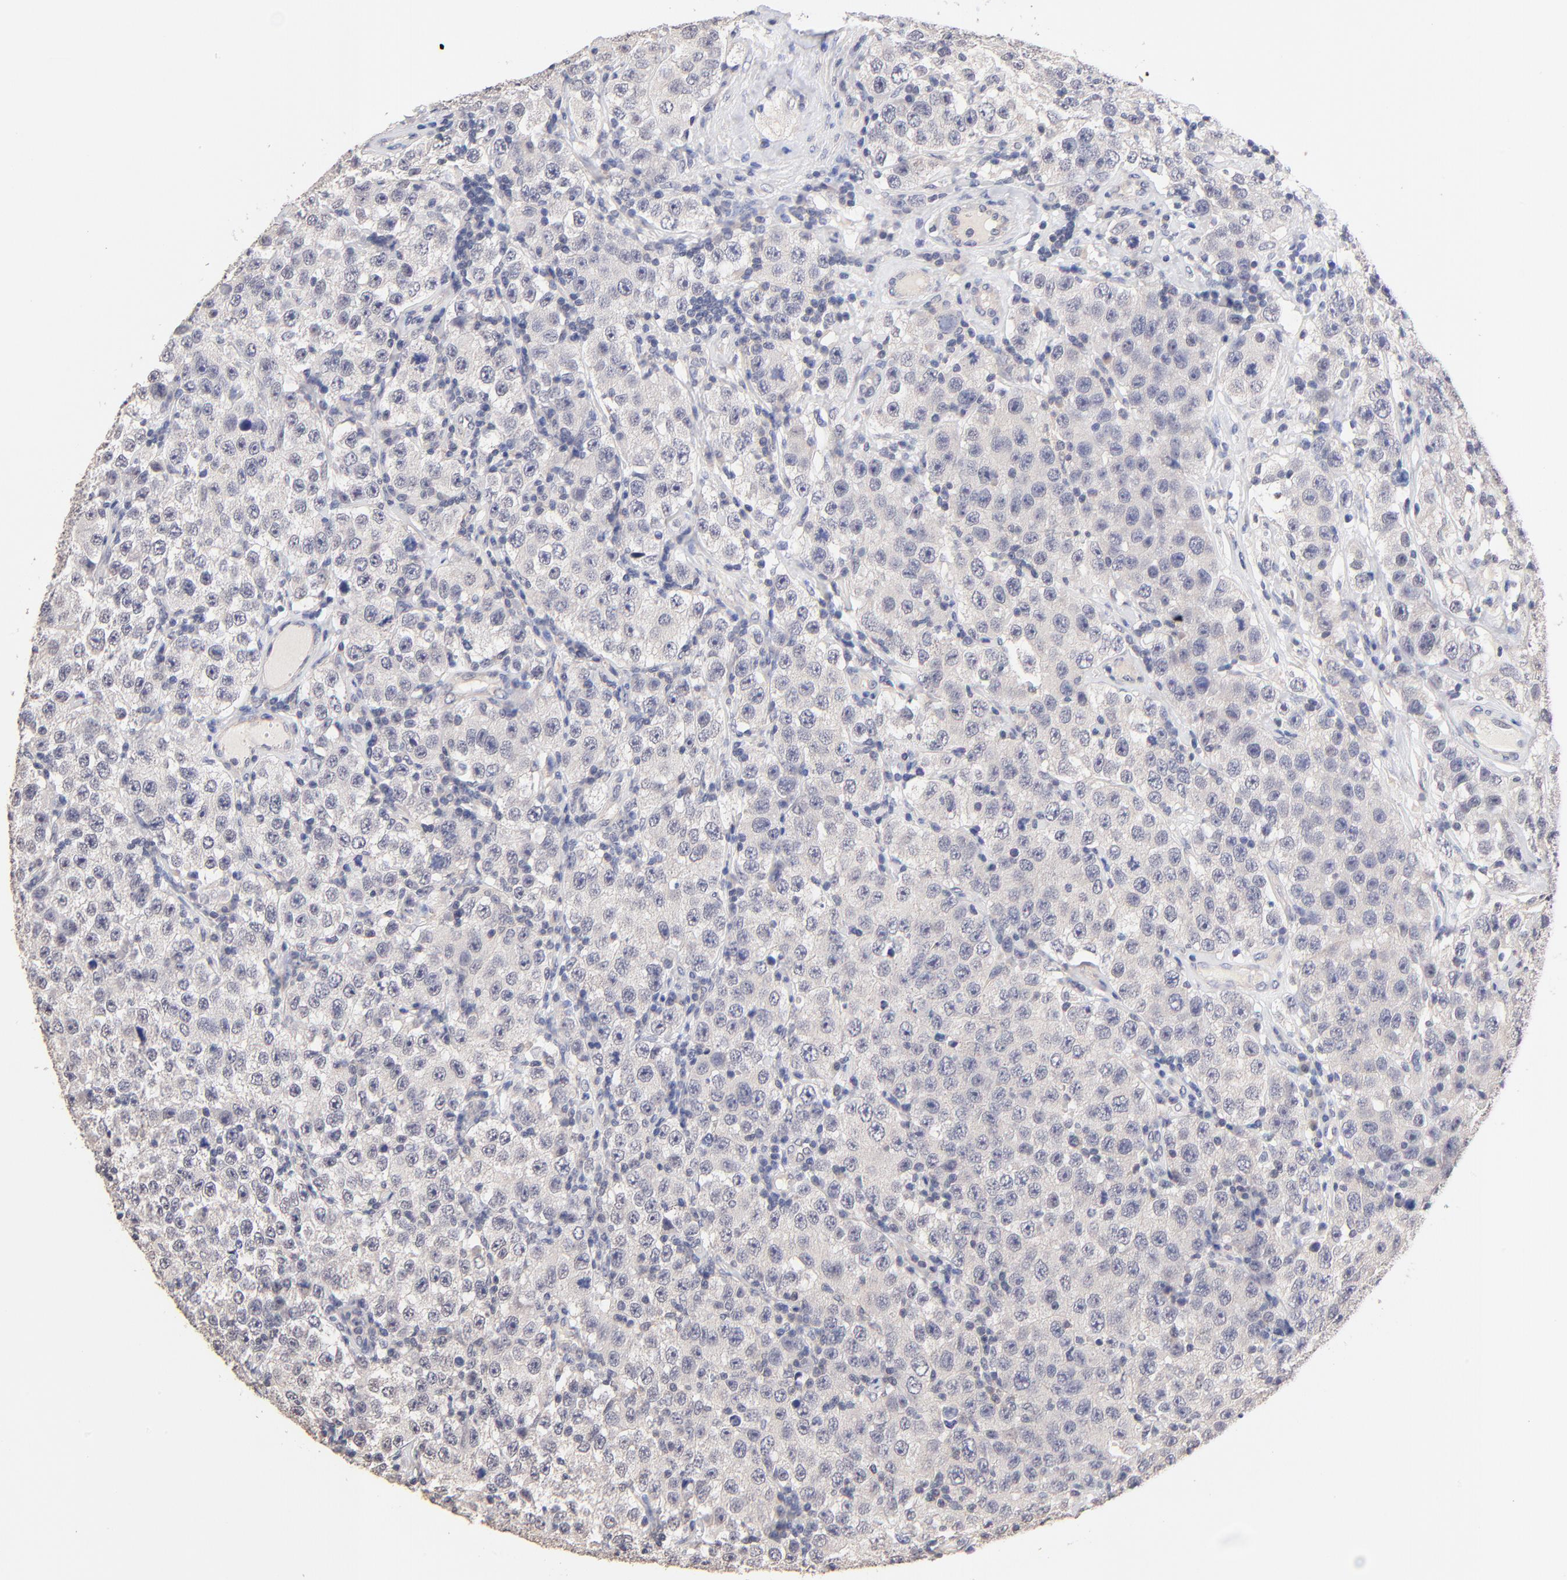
{"staining": {"intensity": "negative", "quantity": "none", "location": "none"}, "tissue": "testis cancer", "cell_type": "Tumor cells", "image_type": "cancer", "snomed": [{"axis": "morphology", "description": "Seminoma, NOS"}, {"axis": "topography", "description": "Testis"}], "caption": "Micrograph shows no significant protein positivity in tumor cells of testis cancer.", "gene": "RIBC2", "patient": {"sex": "male", "age": 52}}